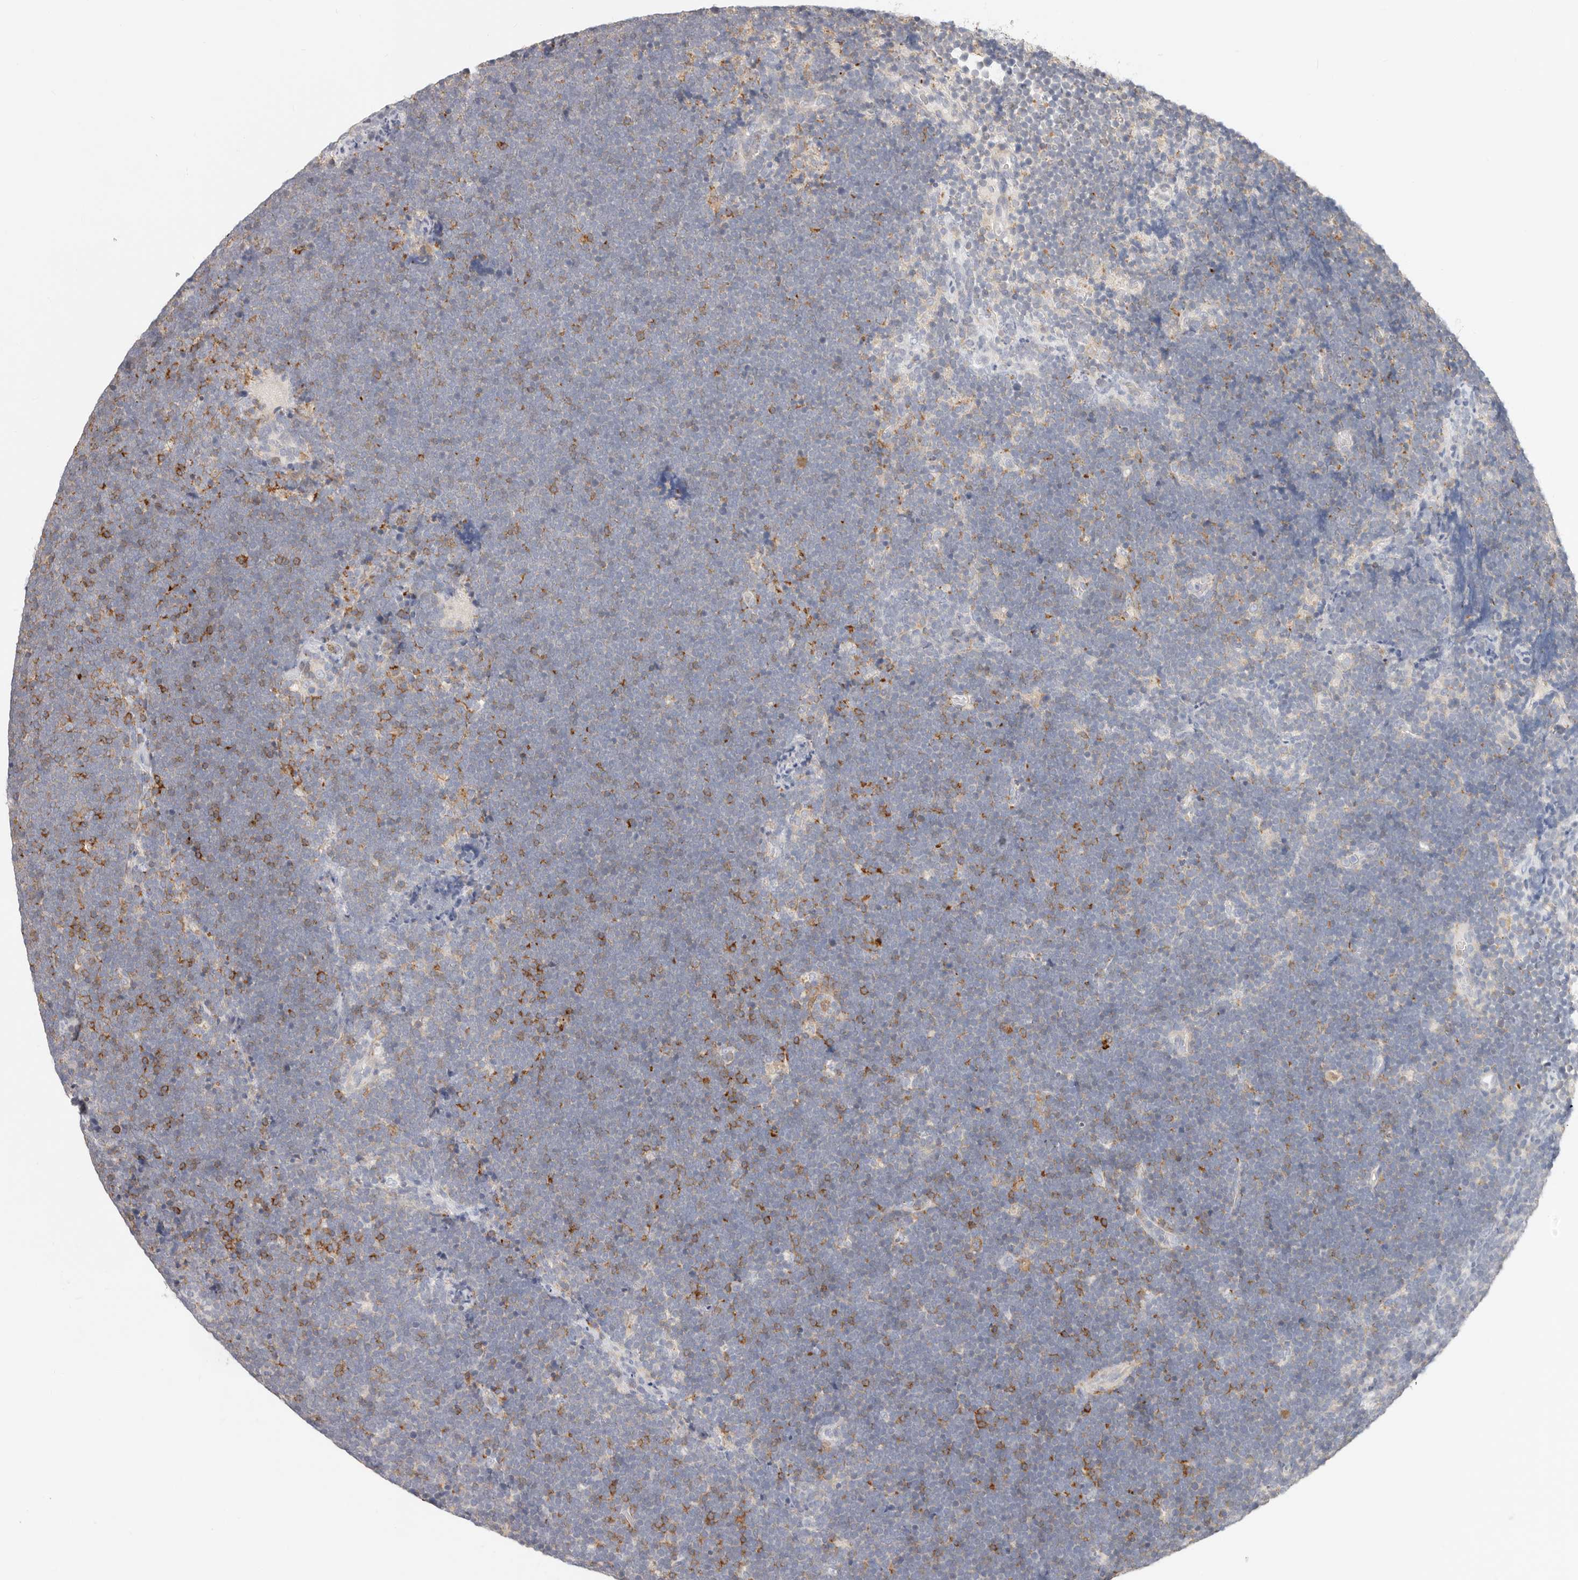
{"staining": {"intensity": "strong", "quantity": "<25%", "location": "cytoplasmic/membranous"}, "tissue": "lymphoma", "cell_type": "Tumor cells", "image_type": "cancer", "snomed": [{"axis": "morphology", "description": "Malignant lymphoma, non-Hodgkin's type, High grade"}, {"axis": "topography", "description": "Lymph node"}], "caption": "DAB (3,3'-diaminobenzidine) immunohistochemical staining of human lymphoma reveals strong cytoplasmic/membranous protein expression in approximately <25% of tumor cells.", "gene": "TMEM63B", "patient": {"sex": "male", "age": 13}}